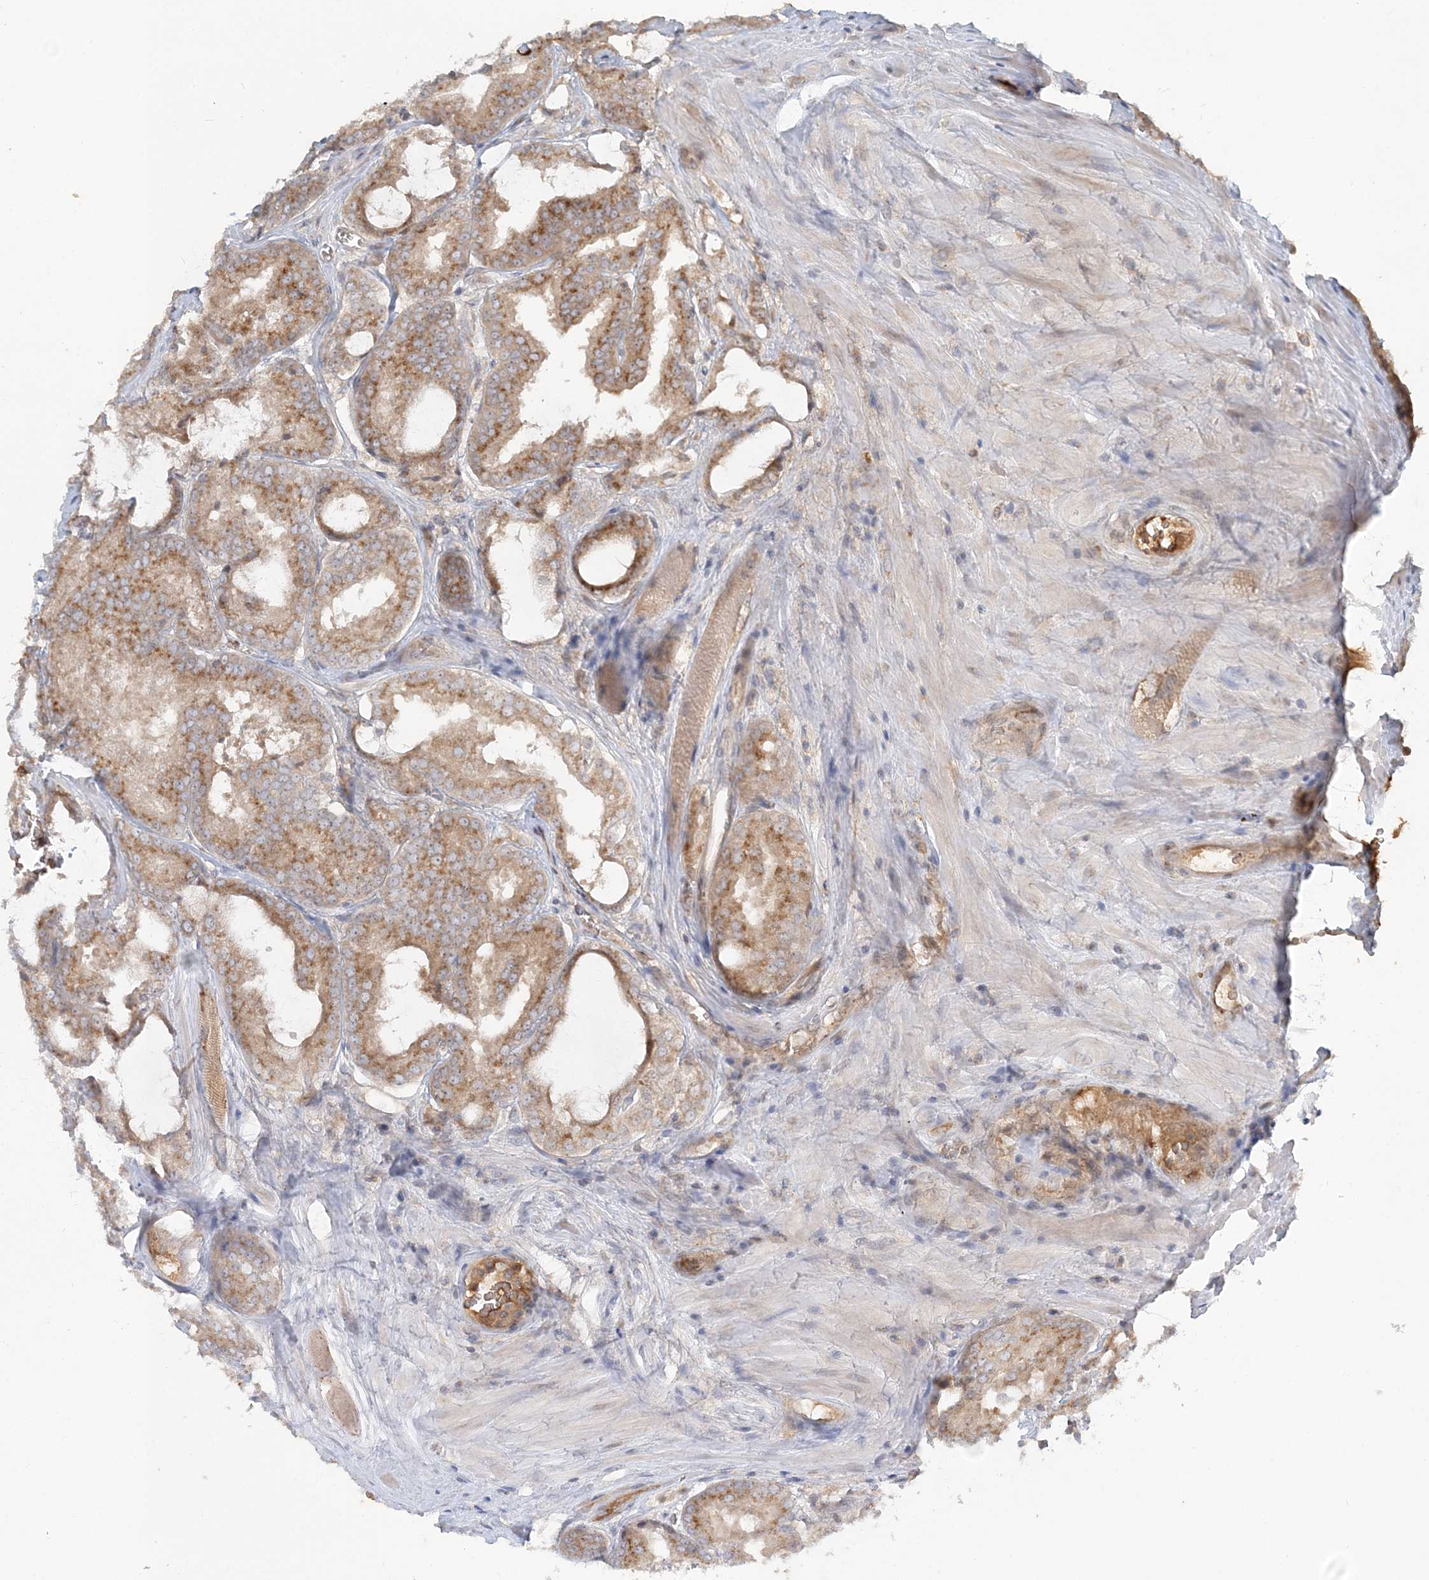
{"staining": {"intensity": "moderate", "quantity": ">75%", "location": "cytoplasmic/membranous"}, "tissue": "prostate cancer", "cell_type": "Tumor cells", "image_type": "cancer", "snomed": [{"axis": "morphology", "description": "Adenocarcinoma, Low grade"}, {"axis": "topography", "description": "Prostate"}], "caption": "This is a micrograph of immunohistochemistry (IHC) staining of prostate cancer (adenocarcinoma (low-grade)), which shows moderate staining in the cytoplasmic/membranous of tumor cells.", "gene": "AP1AR", "patient": {"sex": "male", "age": 67}}